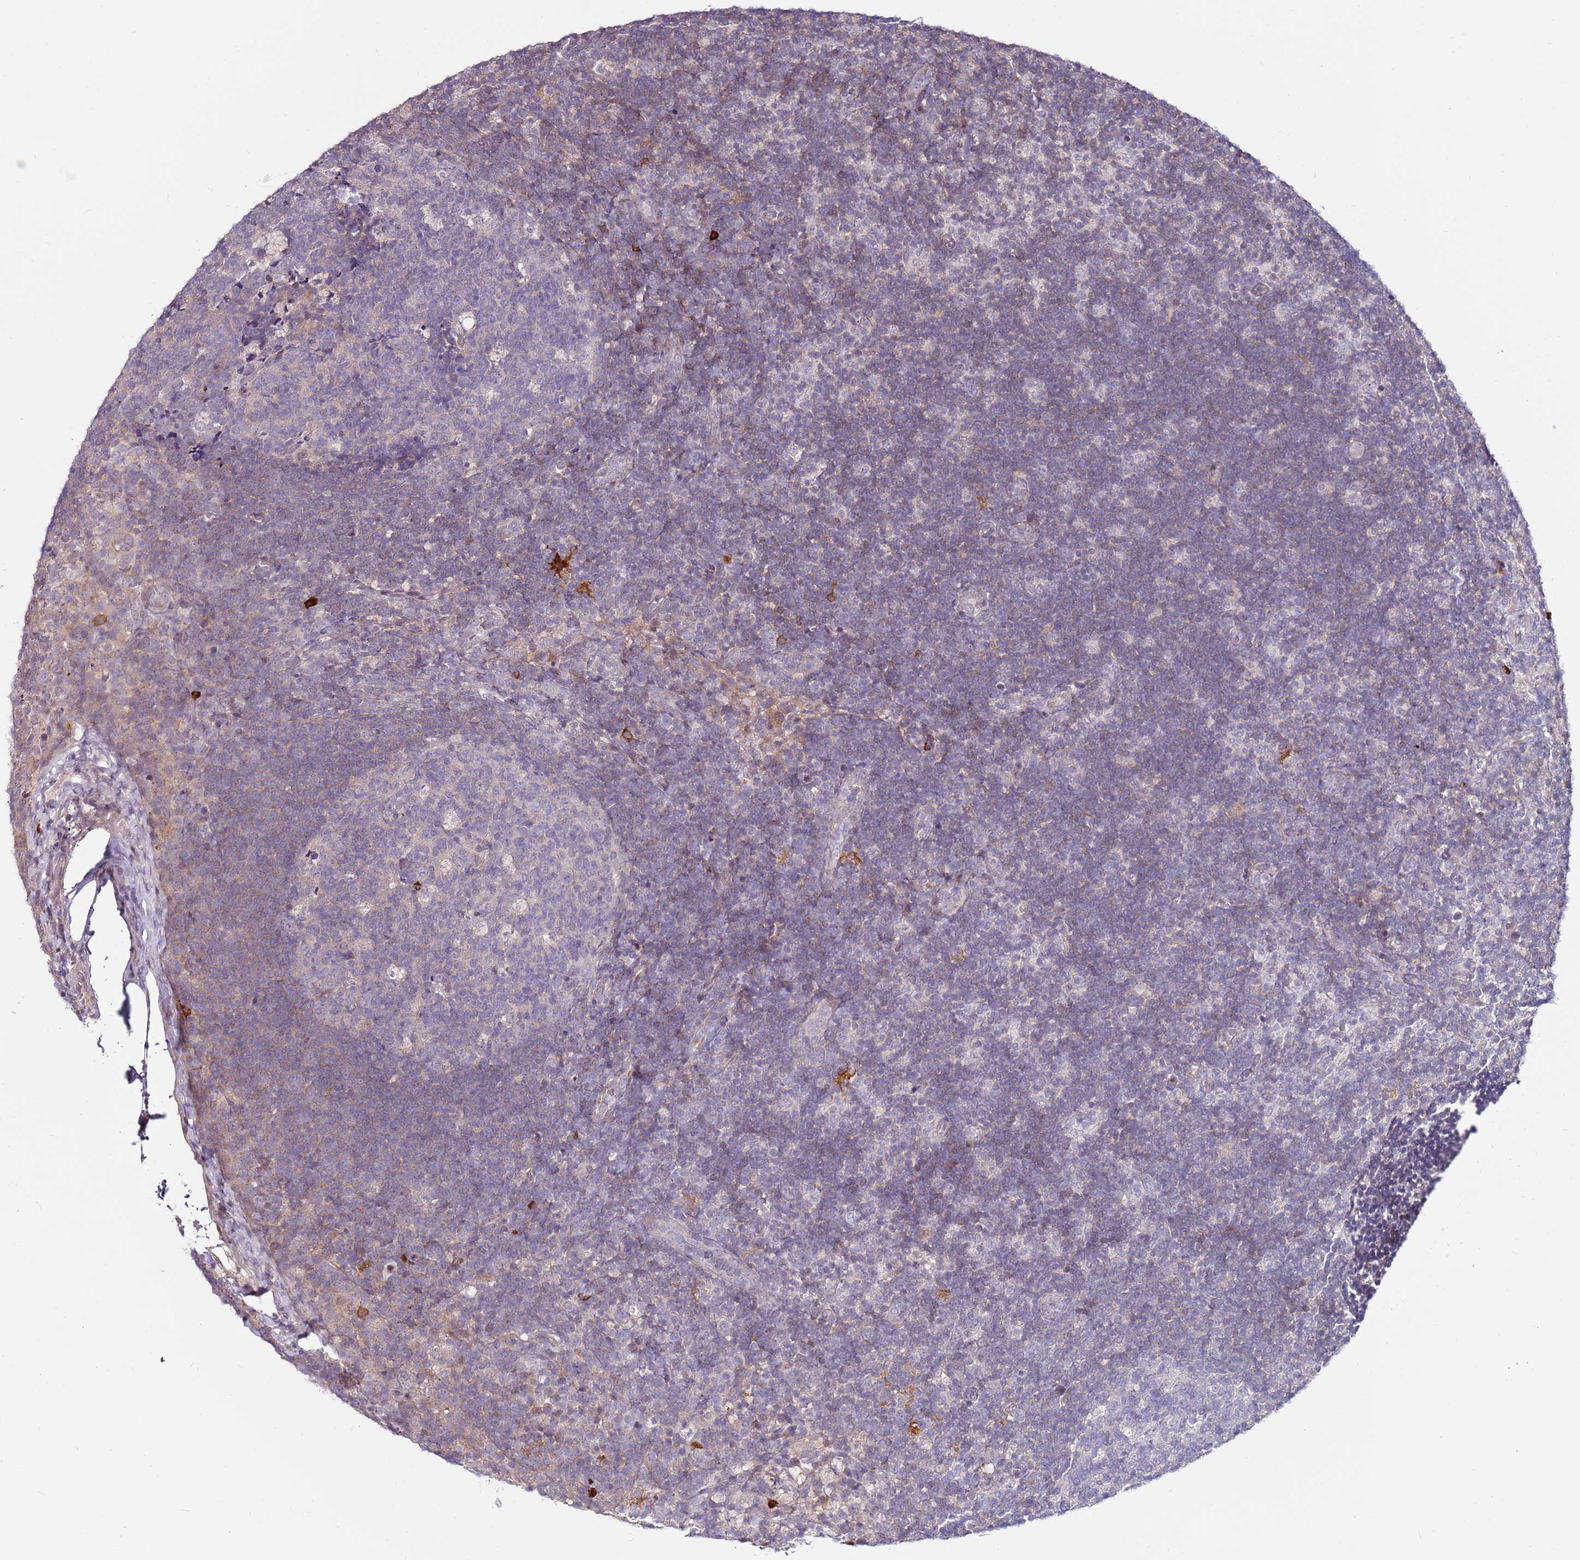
{"staining": {"intensity": "negative", "quantity": "none", "location": "none"}, "tissue": "lymph node", "cell_type": "Germinal center cells", "image_type": "normal", "snomed": [{"axis": "morphology", "description": "Normal tissue, NOS"}, {"axis": "topography", "description": "Lymph node"}], "caption": "Immunohistochemistry image of benign lymph node: lymph node stained with DAB reveals no significant protein expression in germinal center cells.", "gene": "MTG2", "patient": {"sex": "female", "age": 31}}